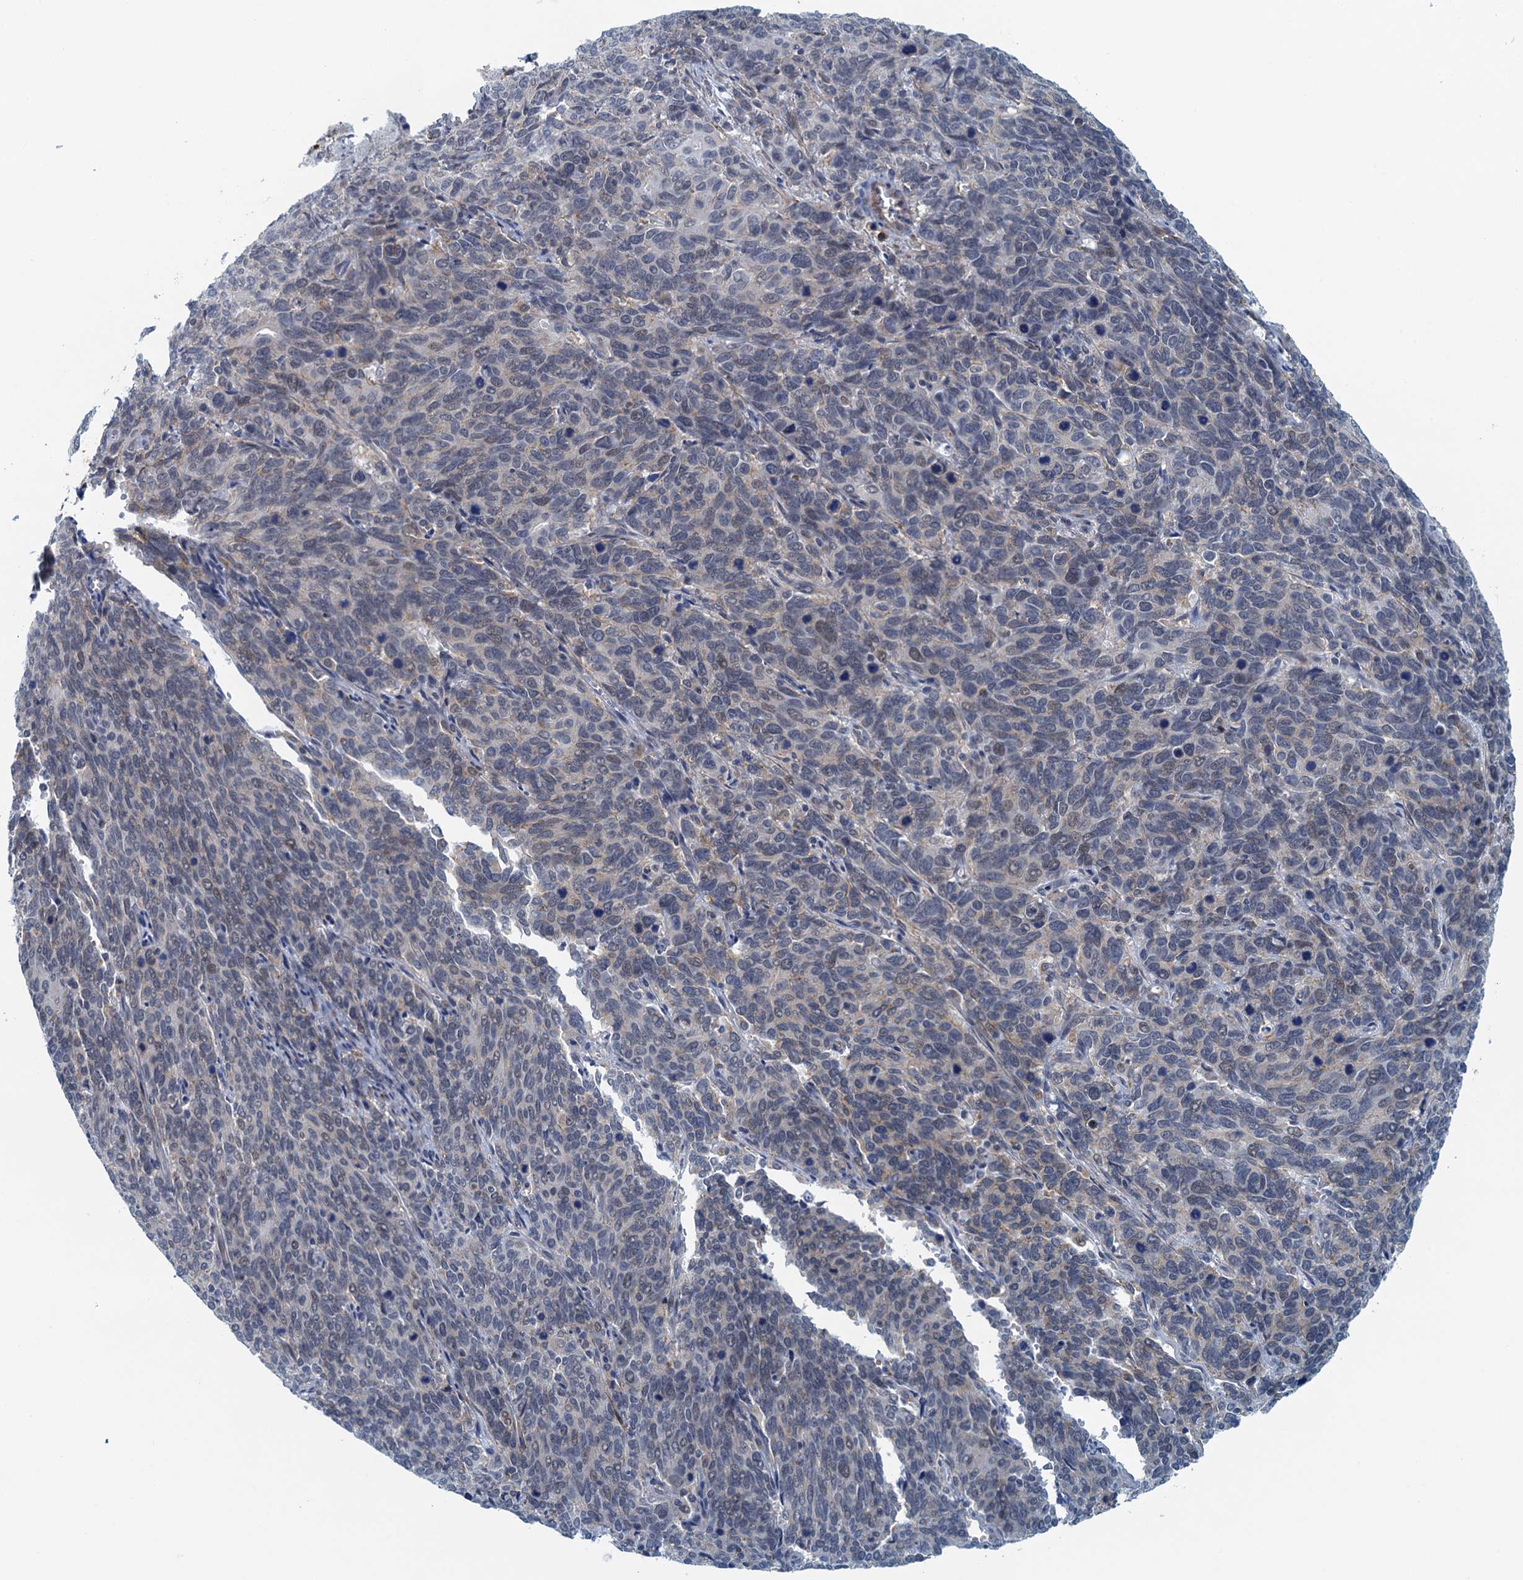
{"staining": {"intensity": "negative", "quantity": "none", "location": "none"}, "tissue": "cervical cancer", "cell_type": "Tumor cells", "image_type": "cancer", "snomed": [{"axis": "morphology", "description": "Squamous cell carcinoma, NOS"}, {"axis": "topography", "description": "Cervix"}], "caption": "Tumor cells show no significant protein positivity in squamous cell carcinoma (cervical).", "gene": "ALG2", "patient": {"sex": "female", "age": 60}}